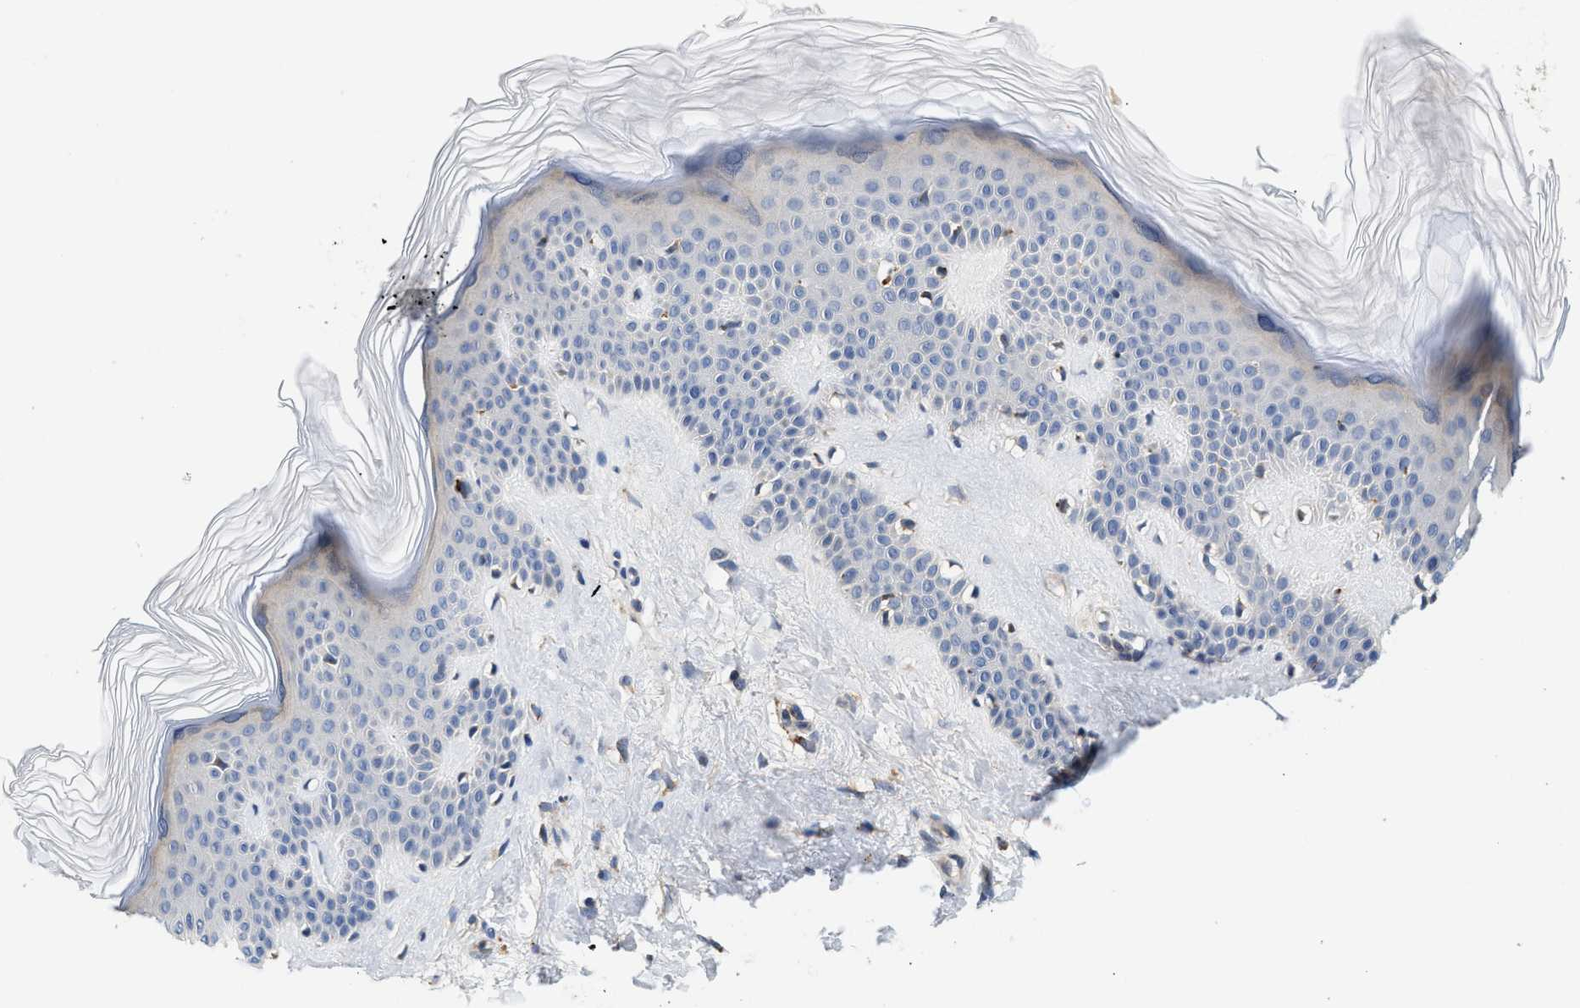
{"staining": {"intensity": "moderate", "quantity": ">75%", "location": "cytoplasmic/membranous"}, "tissue": "skin", "cell_type": "Fibroblasts", "image_type": "normal", "snomed": [{"axis": "morphology", "description": "Normal tissue, NOS"}, {"axis": "morphology", "description": "Malignant melanoma, Metastatic site"}, {"axis": "topography", "description": "Skin"}], "caption": "A brown stain highlights moderate cytoplasmic/membranous staining of a protein in fibroblasts of benign skin.", "gene": "PPM1L", "patient": {"sex": "male", "age": 41}}